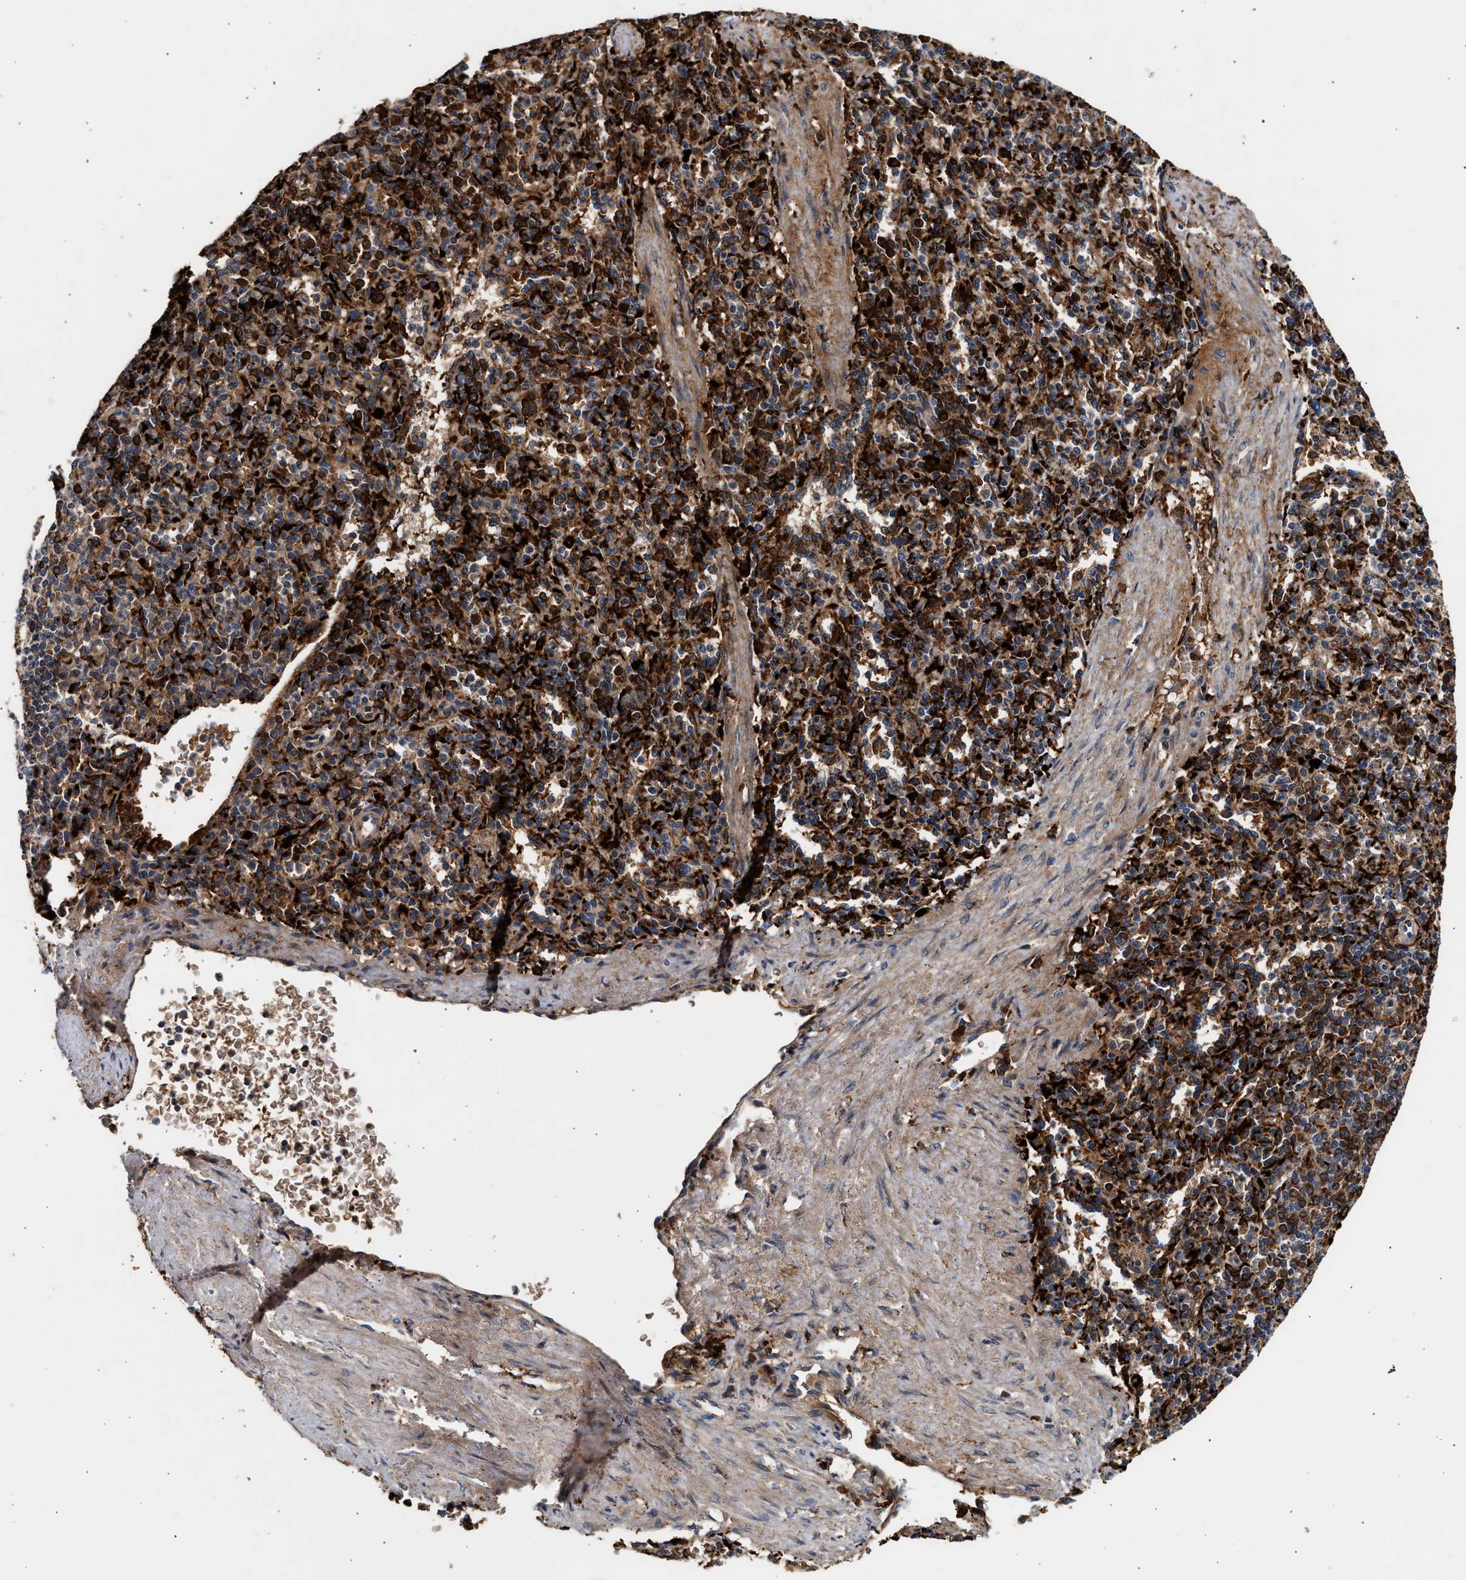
{"staining": {"intensity": "strong", "quantity": ">75%", "location": "cytoplasmic/membranous"}, "tissue": "spleen", "cell_type": "Cells in red pulp", "image_type": "normal", "snomed": [{"axis": "morphology", "description": "Normal tissue, NOS"}, {"axis": "topography", "description": "Spleen"}], "caption": "IHC photomicrograph of unremarkable spleen: human spleen stained using IHC shows high levels of strong protein expression localized specifically in the cytoplasmic/membranous of cells in red pulp, appearing as a cytoplasmic/membranous brown color.", "gene": "PLD3", "patient": {"sex": "female", "age": 74}}